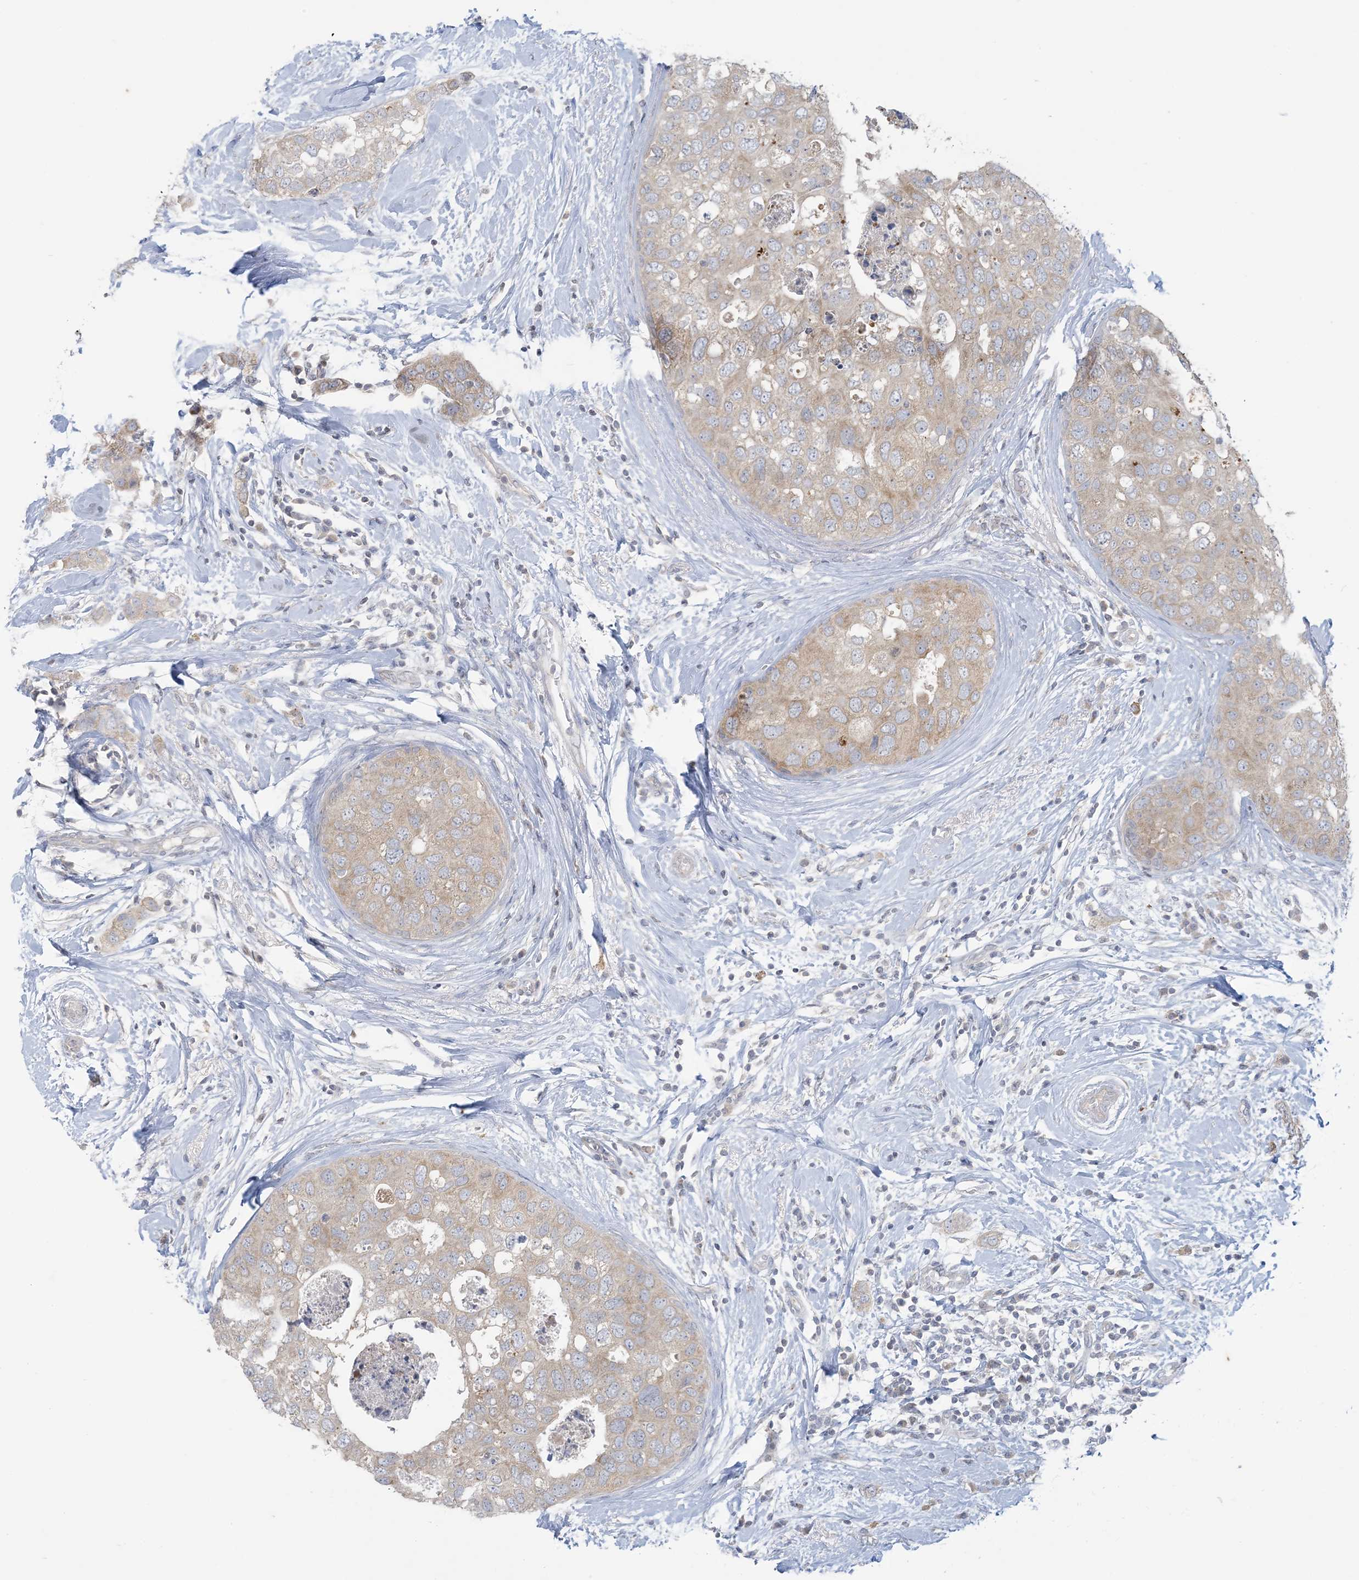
{"staining": {"intensity": "weak", "quantity": "25%-75%", "location": "cytoplasmic/membranous"}, "tissue": "breast cancer", "cell_type": "Tumor cells", "image_type": "cancer", "snomed": [{"axis": "morphology", "description": "Duct carcinoma"}, {"axis": "topography", "description": "Breast"}], "caption": "Protein analysis of breast cancer tissue displays weak cytoplasmic/membranous positivity in about 25%-75% of tumor cells.", "gene": "KIF3A", "patient": {"sex": "female", "age": 50}}